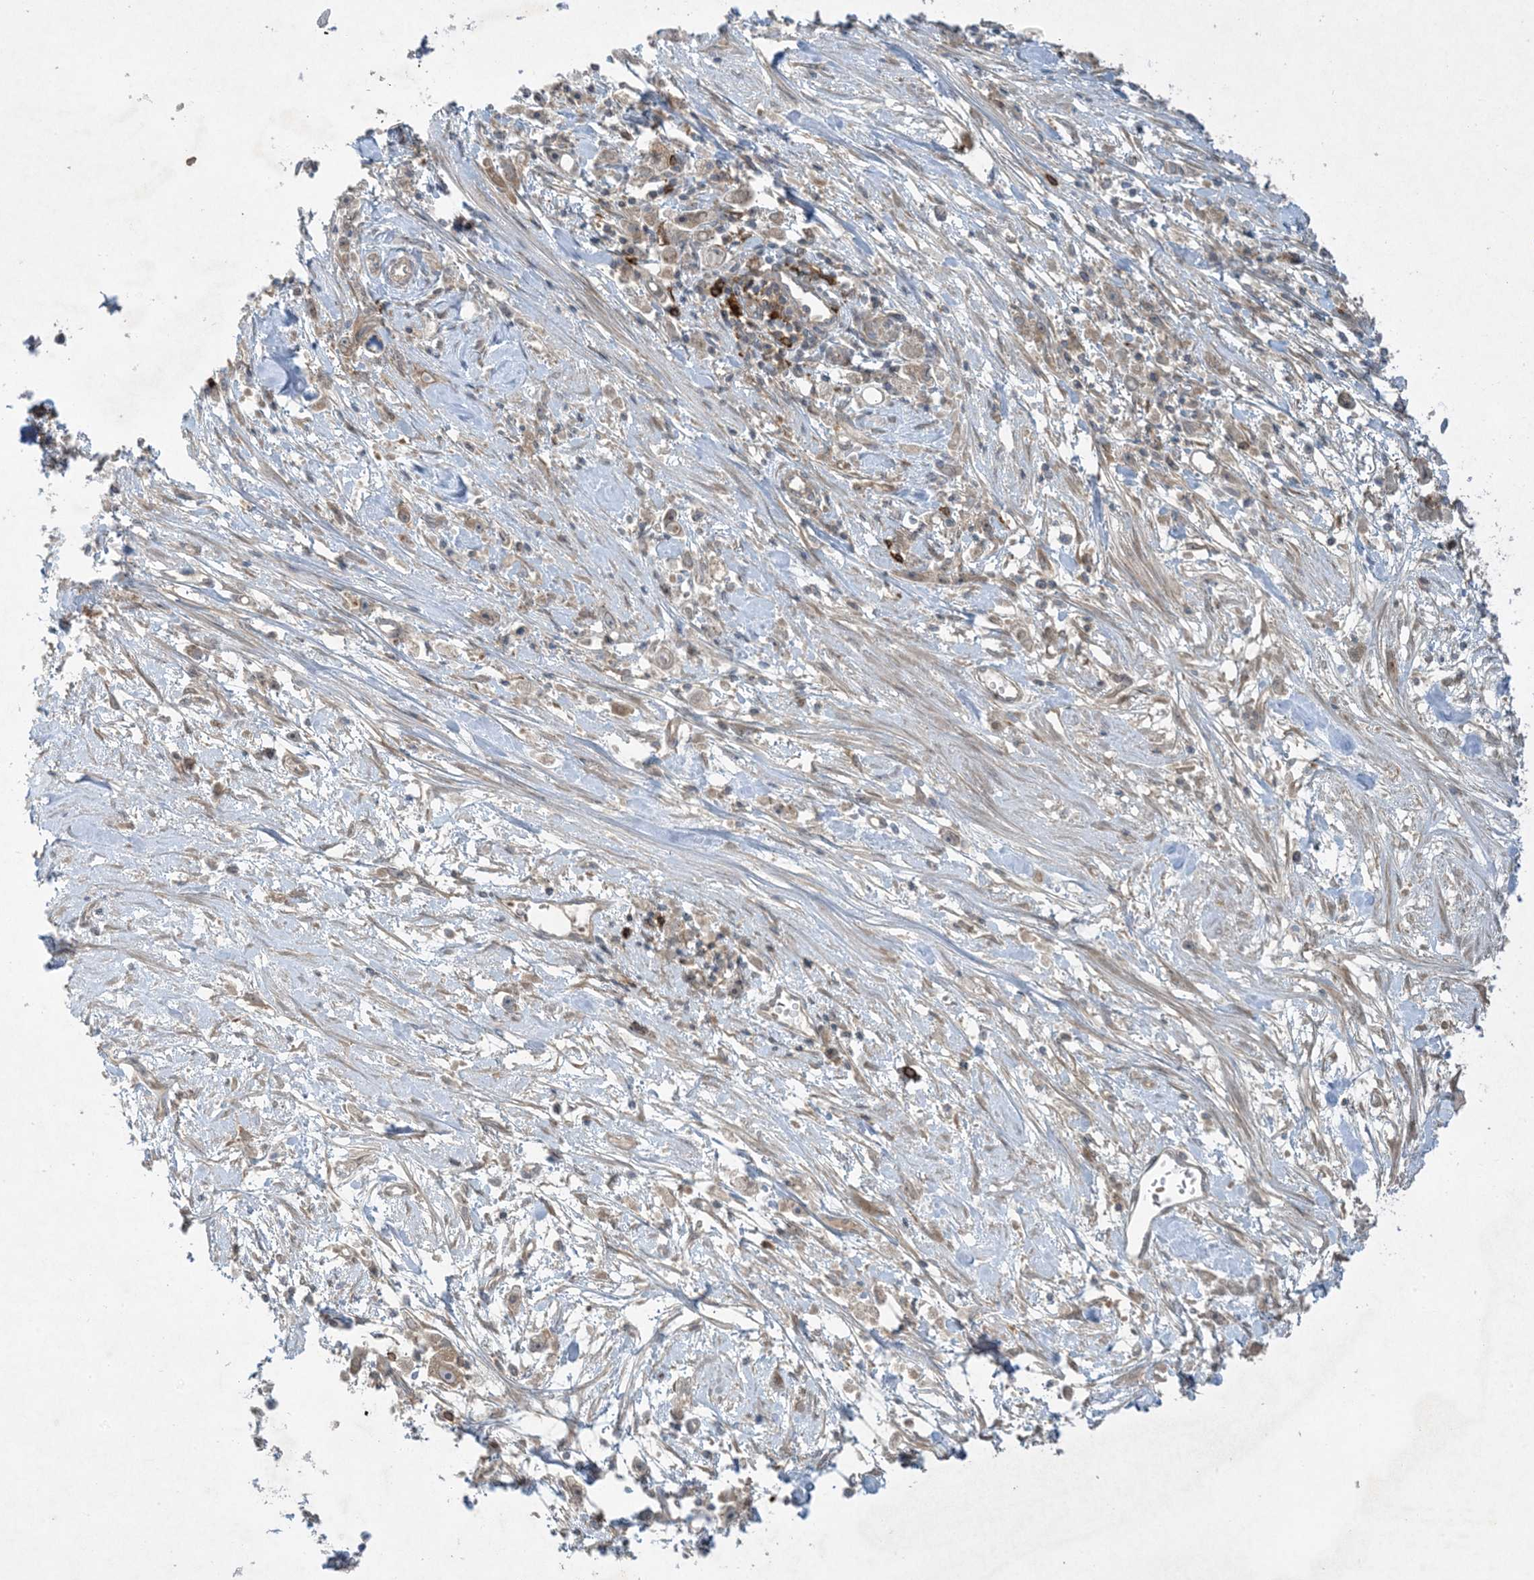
{"staining": {"intensity": "weak", "quantity": "<25%", "location": "cytoplasmic/membranous"}, "tissue": "stomach cancer", "cell_type": "Tumor cells", "image_type": "cancer", "snomed": [{"axis": "morphology", "description": "Adenocarcinoma, NOS"}, {"axis": "topography", "description": "Stomach"}], "caption": "This is an IHC histopathology image of human adenocarcinoma (stomach). There is no positivity in tumor cells.", "gene": "STAM2", "patient": {"sex": "female", "age": 59}}